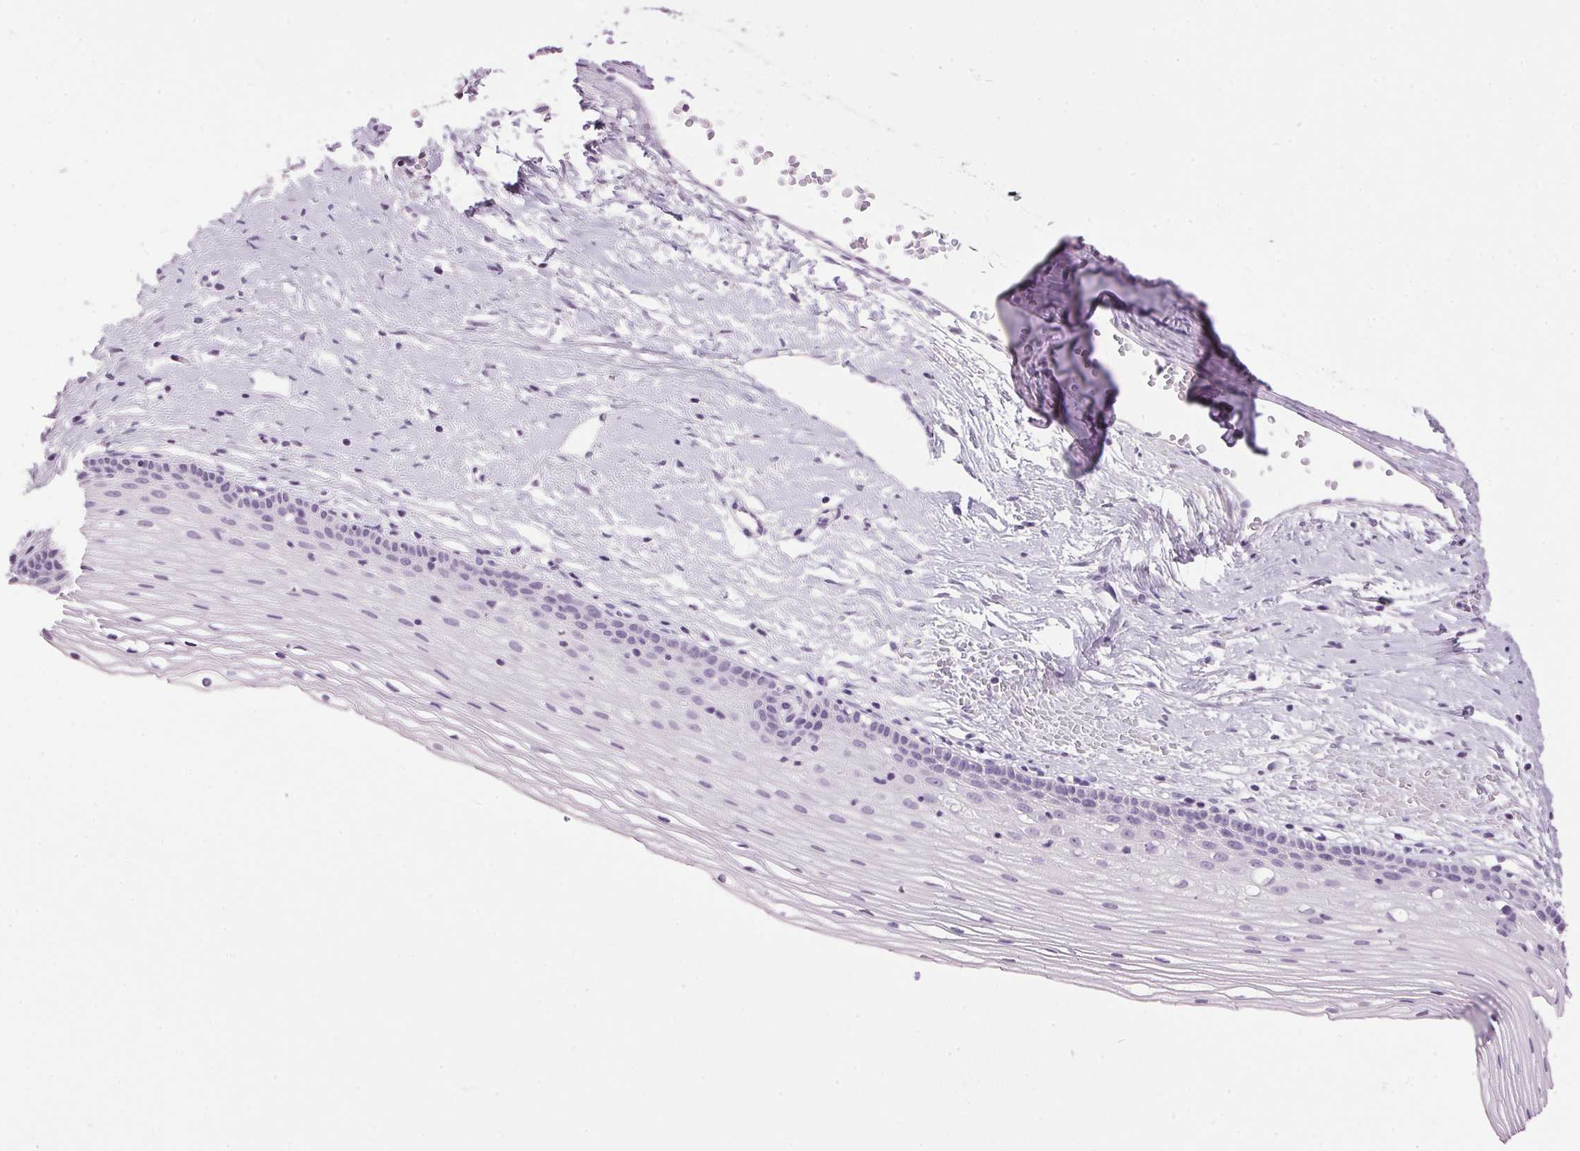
{"staining": {"intensity": "negative", "quantity": "none", "location": "none"}, "tissue": "cervix", "cell_type": "Glandular cells", "image_type": "normal", "snomed": [{"axis": "morphology", "description": "Normal tissue, NOS"}, {"axis": "topography", "description": "Cervix"}], "caption": "IHC histopathology image of normal human cervix stained for a protein (brown), which displays no positivity in glandular cells. (DAB immunohistochemistry (IHC) with hematoxylin counter stain).", "gene": "SP7", "patient": {"sex": "female", "age": 40}}